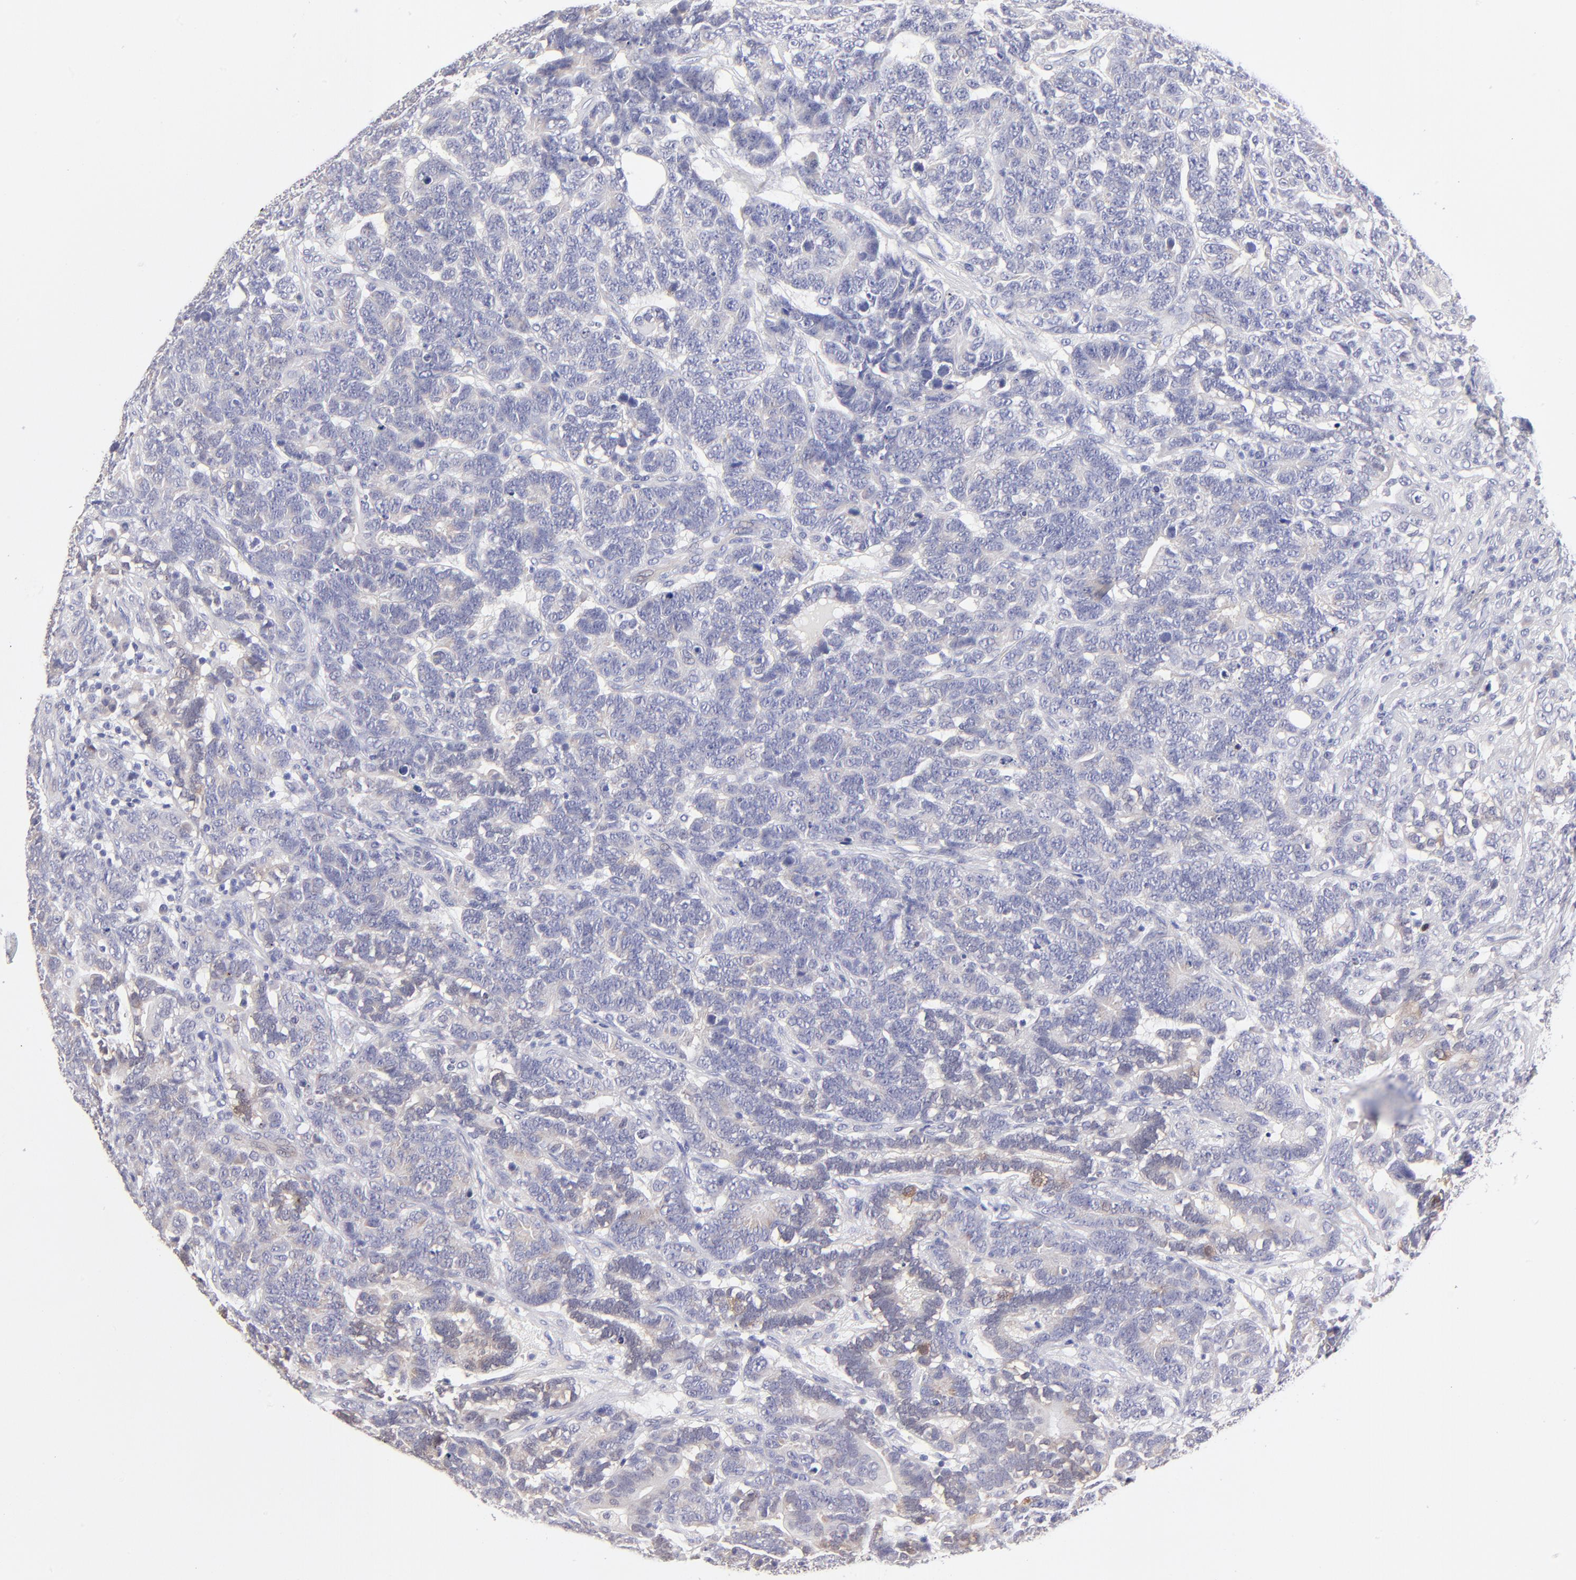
{"staining": {"intensity": "negative", "quantity": "none", "location": "none"}, "tissue": "testis cancer", "cell_type": "Tumor cells", "image_type": "cancer", "snomed": [{"axis": "morphology", "description": "Carcinoma, Embryonal, NOS"}, {"axis": "topography", "description": "Testis"}], "caption": "Tumor cells are negative for protein expression in human testis cancer (embryonal carcinoma).", "gene": "BTG2", "patient": {"sex": "male", "age": 26}}